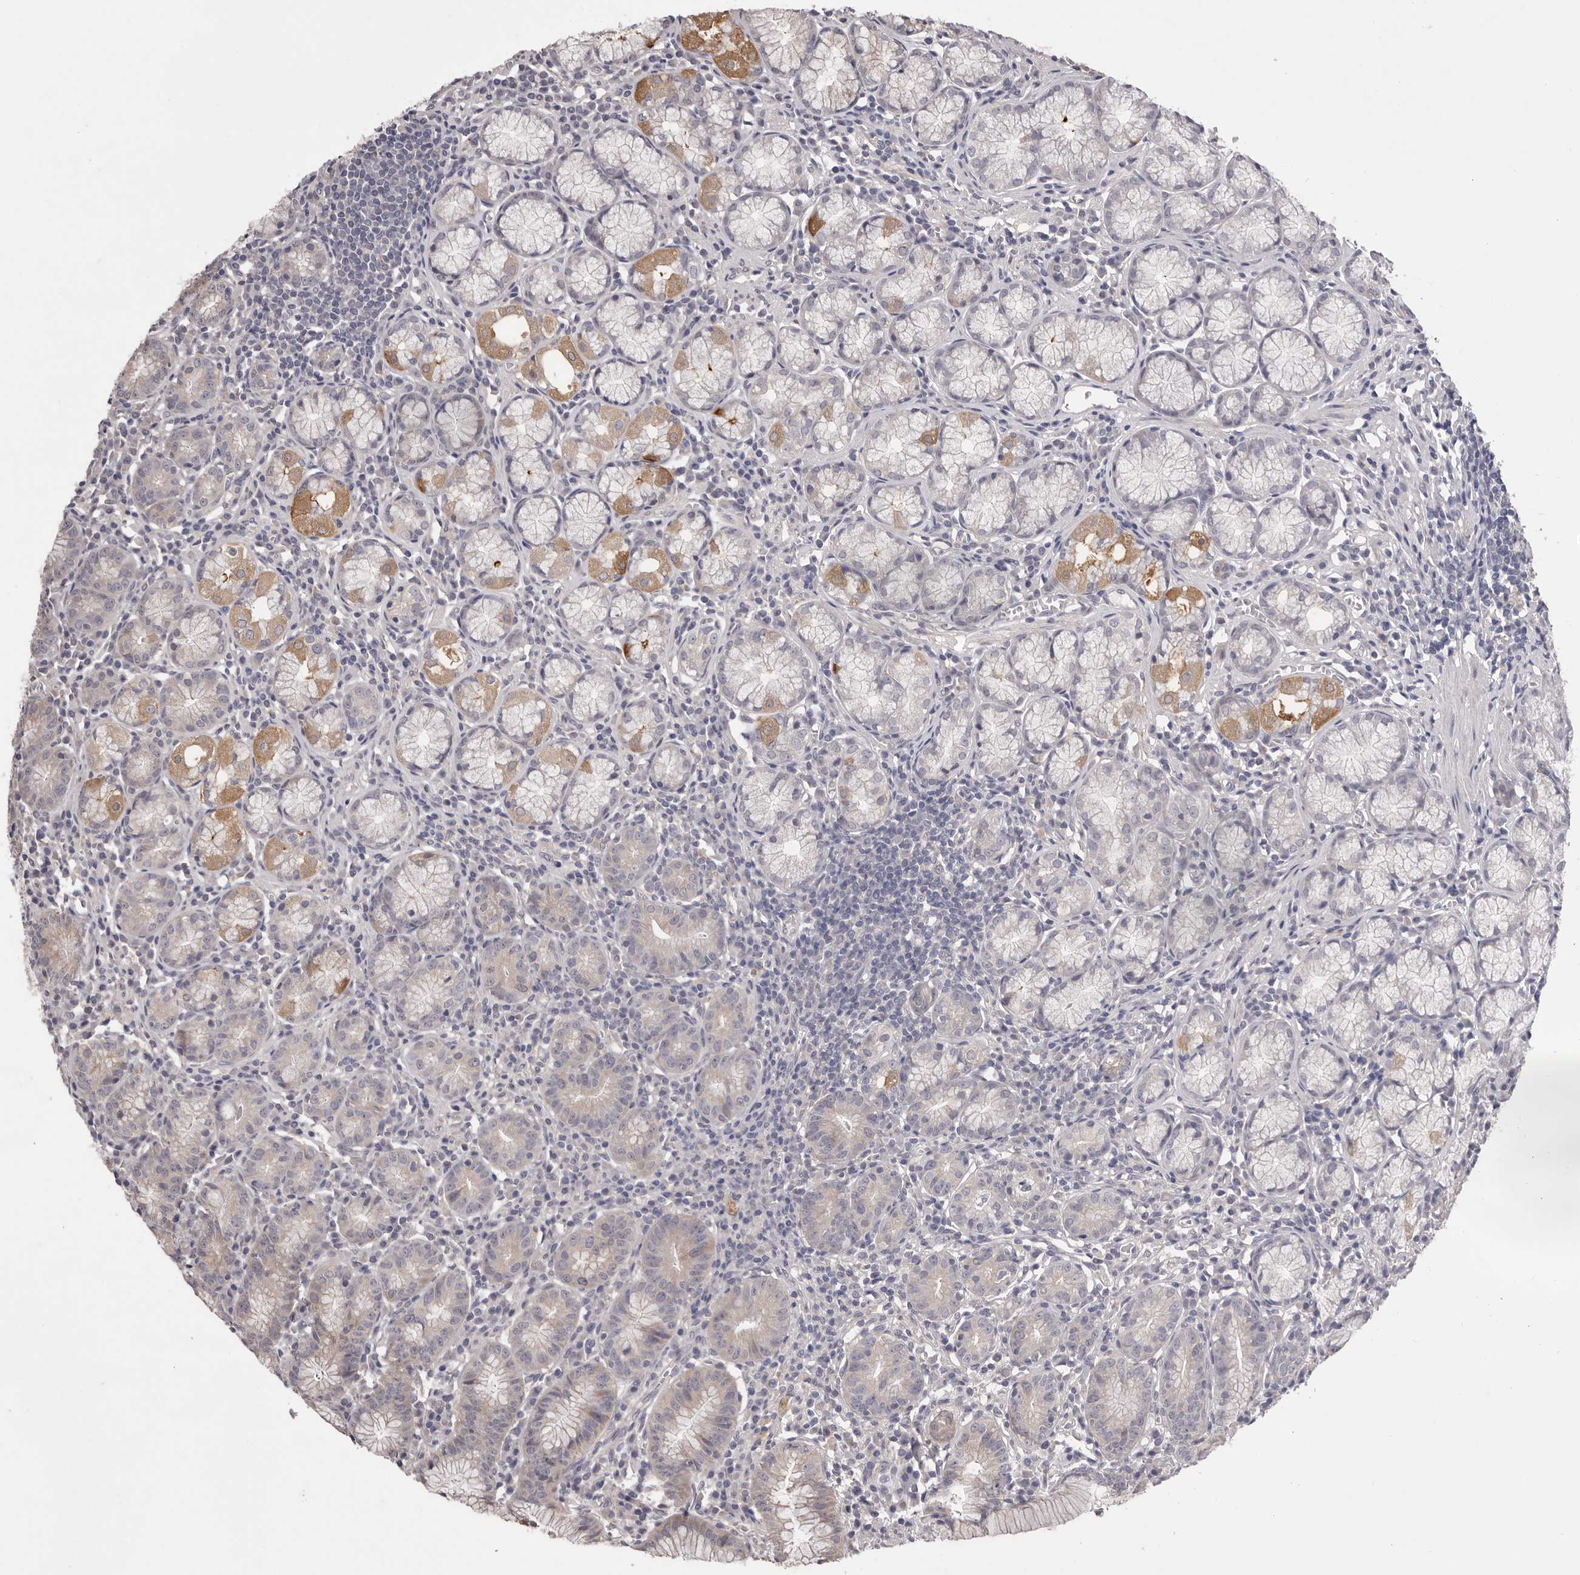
{"staining": {"intensity": "moderate", "quantity": "<25%", "location": "cytoplasmic/membranous"}, "tissue": "stomach", "cell_type": "Glandular cells", "image_type": "normal", "snomed": [{"axis": "morphology", "description": "Normal tissue, NOS"}, {"axis": "topography", "description": "Stomach"}], "caption": "Immunohistochemistry (IHC) (DAB) staining of normal human stomach demonstrates moderate cytoplasmic/membranous protein expression in approximately <25% of glandular cells. The staining is performed using DAB brown chromogen to label protein expression. The nuclei are counter-stained blue using hematoxylin.", "gene": "PNRC1", "patient": {"sex": "male", "age": 55}}